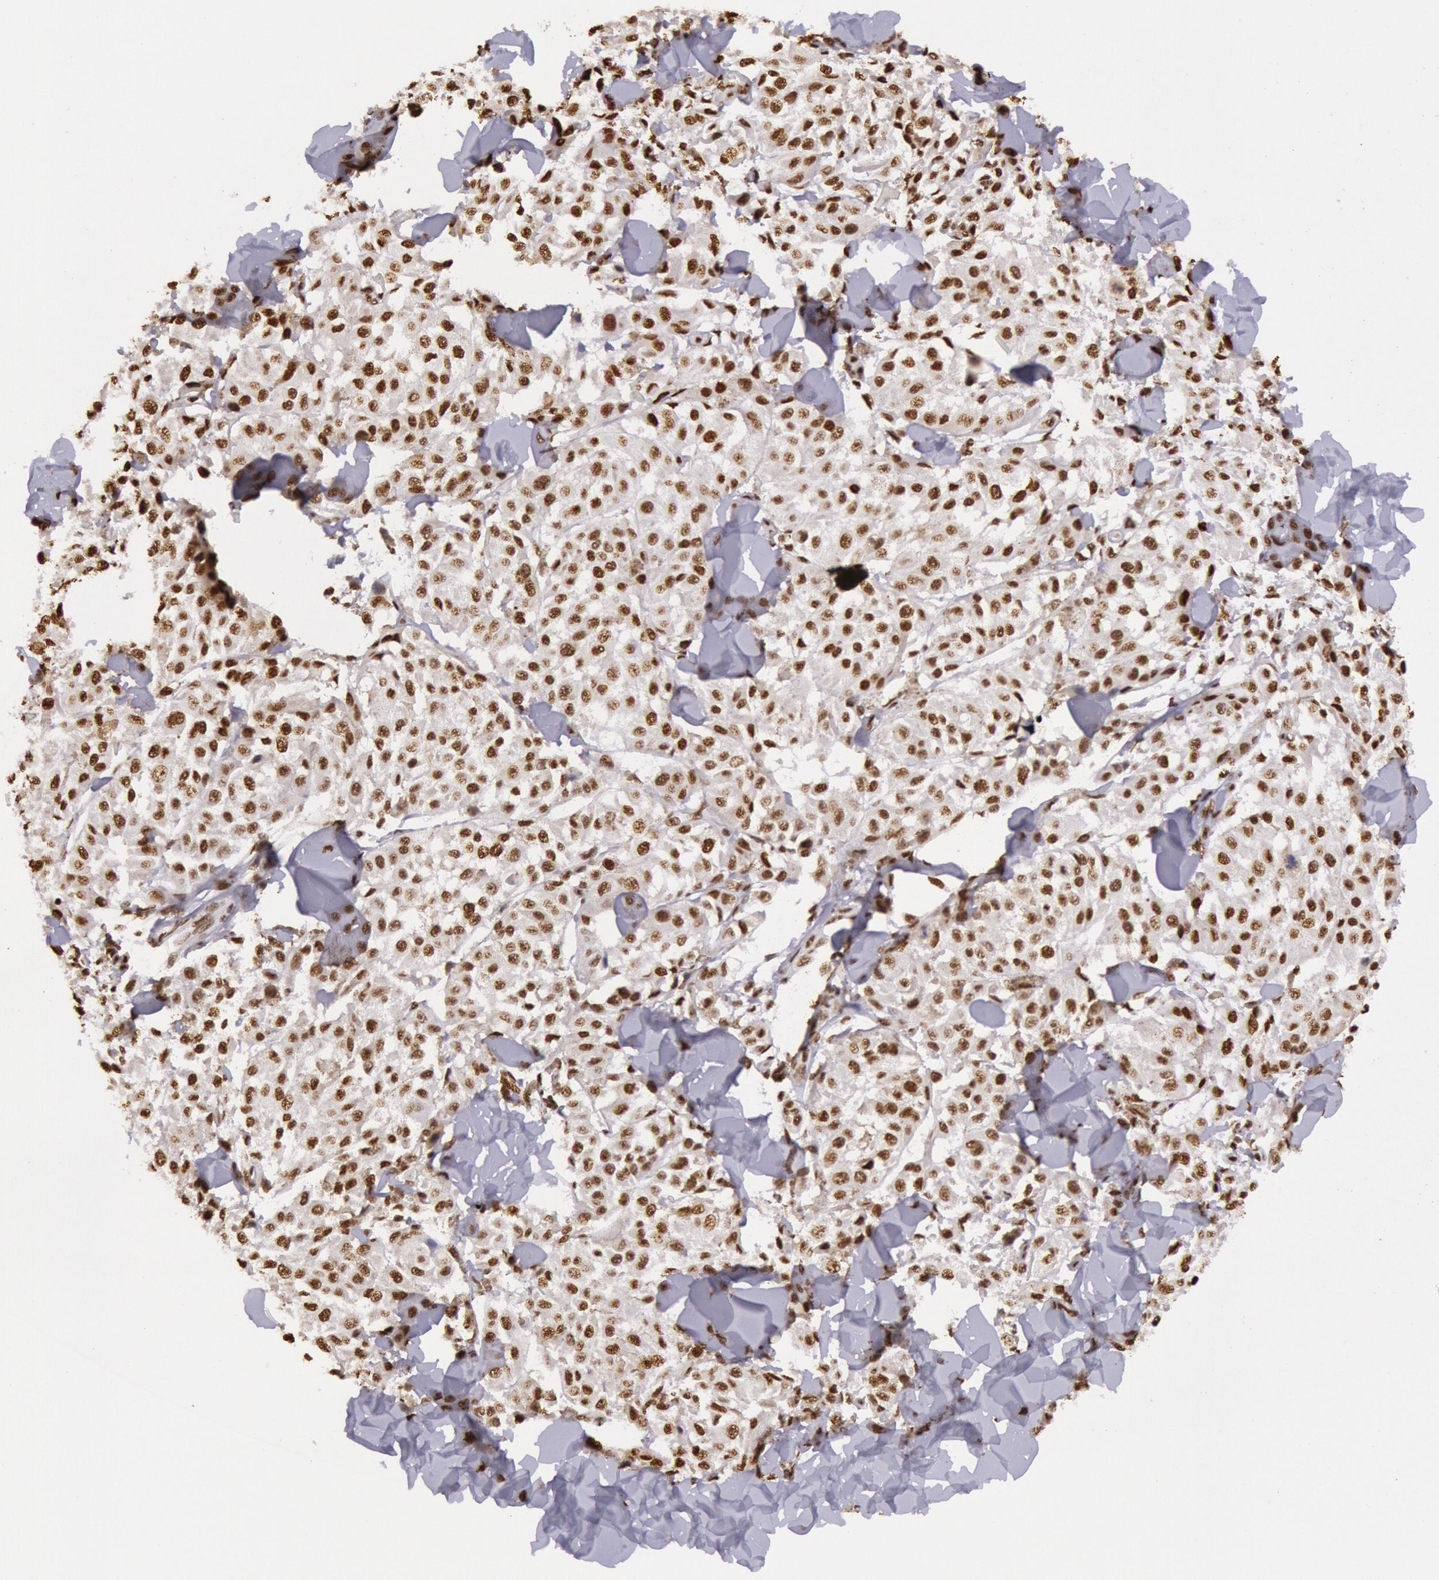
{"staining": {"intensity": "moderate", "quantity": ">75%", "location": "nuclear"}, "tissue": "melanoma", "cell_type": "Tumor cells", "image_type": "cancer", "snomed": [{"axis": "morphology", "description": "Malignant melanoma, NOS"}, {"axis": "topography", "description": "Skin"}], "caption": "High-power microscopy captured an immunohistochemistry (IHC) image of malignant melanoma, revealing moderate nuclear expression in approximately >75% of tumor cells.", "gene": "HNRNPH2", "patient": {"sex": "female", "age": 64}}